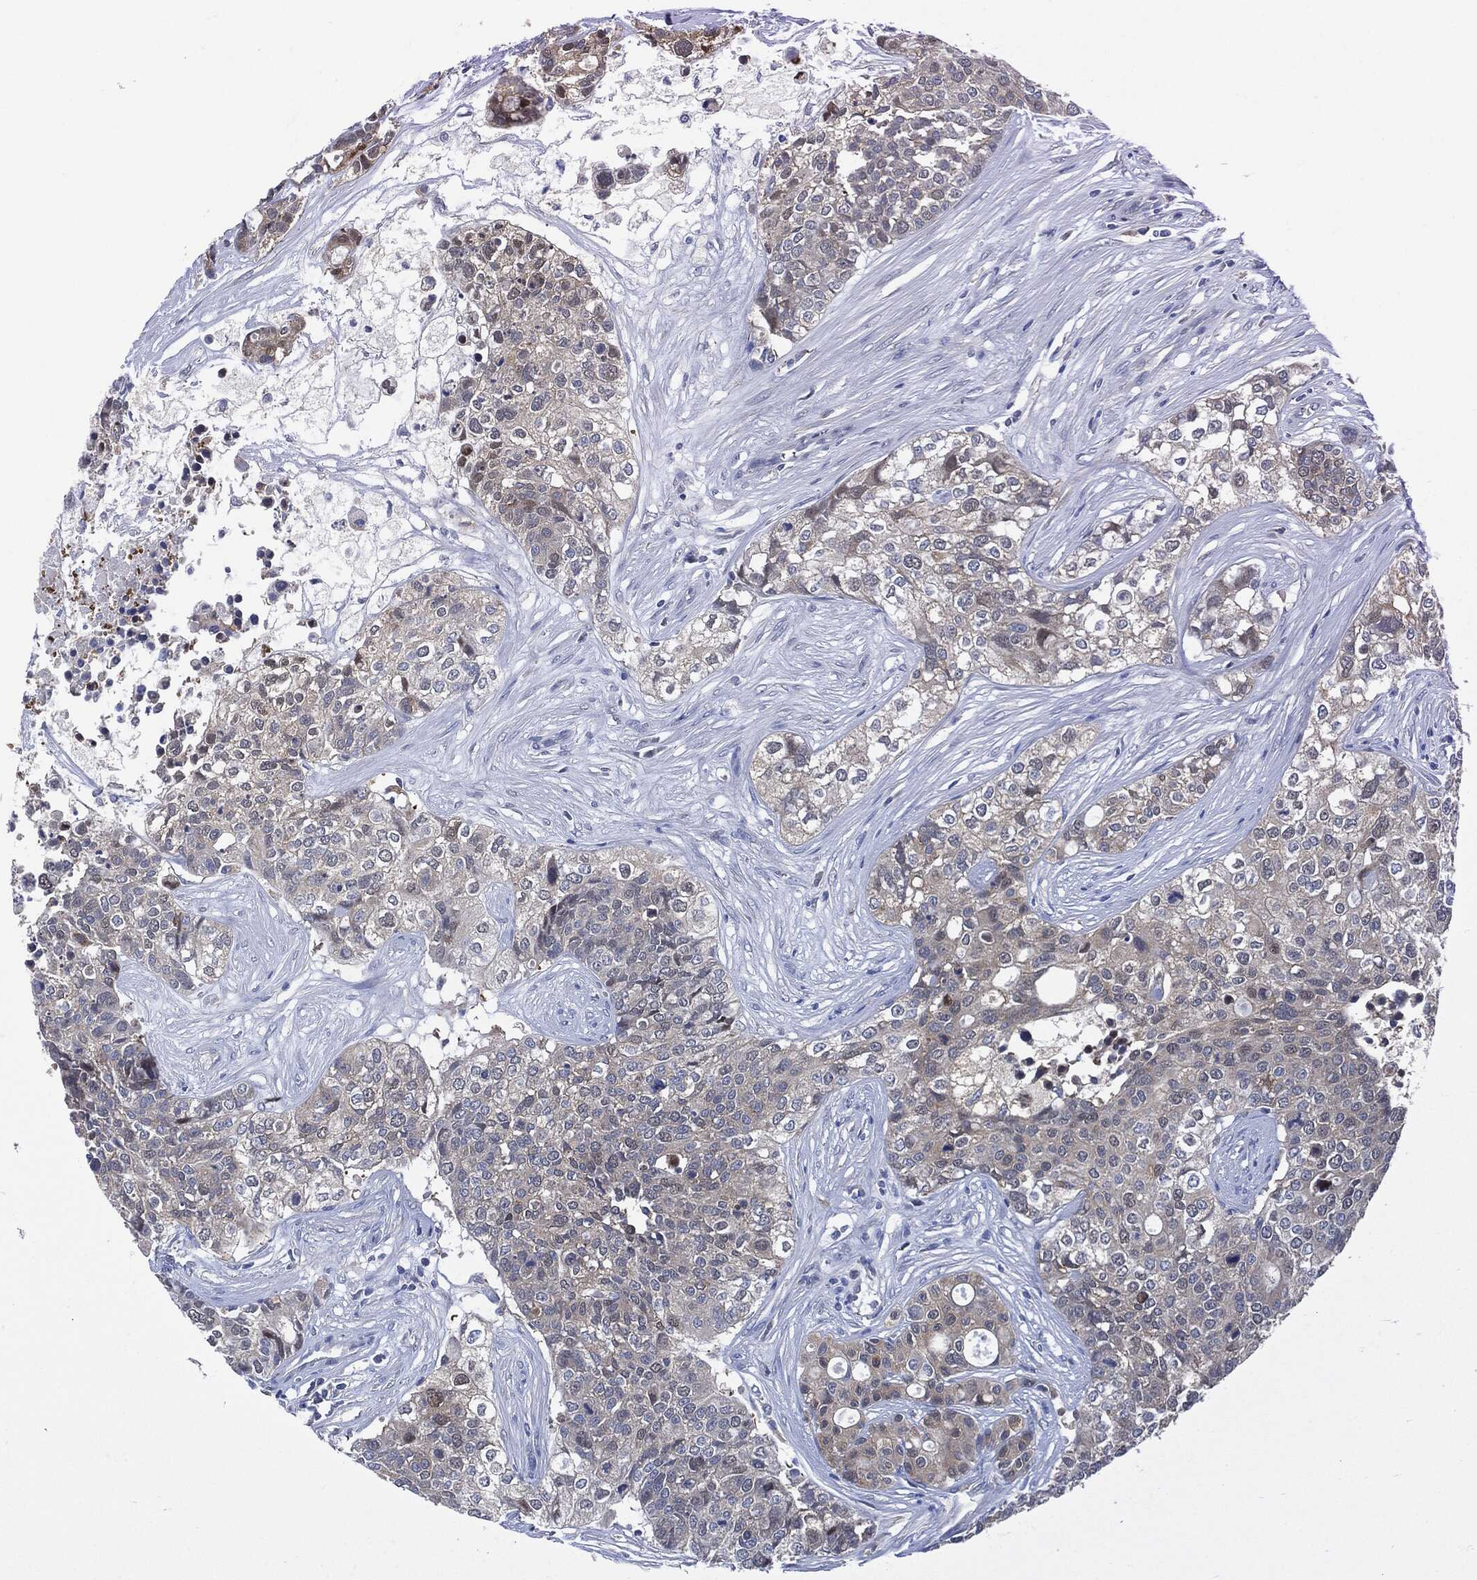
{"staining": {"intensity": "weak", "quantity": "<25%", "location": "cytoplasmic/membranous"}, "tissue": "carcinoid", "cell_type": "Tumor cells", "image_type": "cancer", "snomed": [{"axis": "morphology", "description": "Carcinoid, malignant, NOS"}, {"axis": "topography", "description": "Colon"}], "caption": "The photomicrograph demonstrates no staining of tumor cells in malignant carcinoid.", "gene": "VSIG4", "patient": {"sex": "male", "age": 81}}